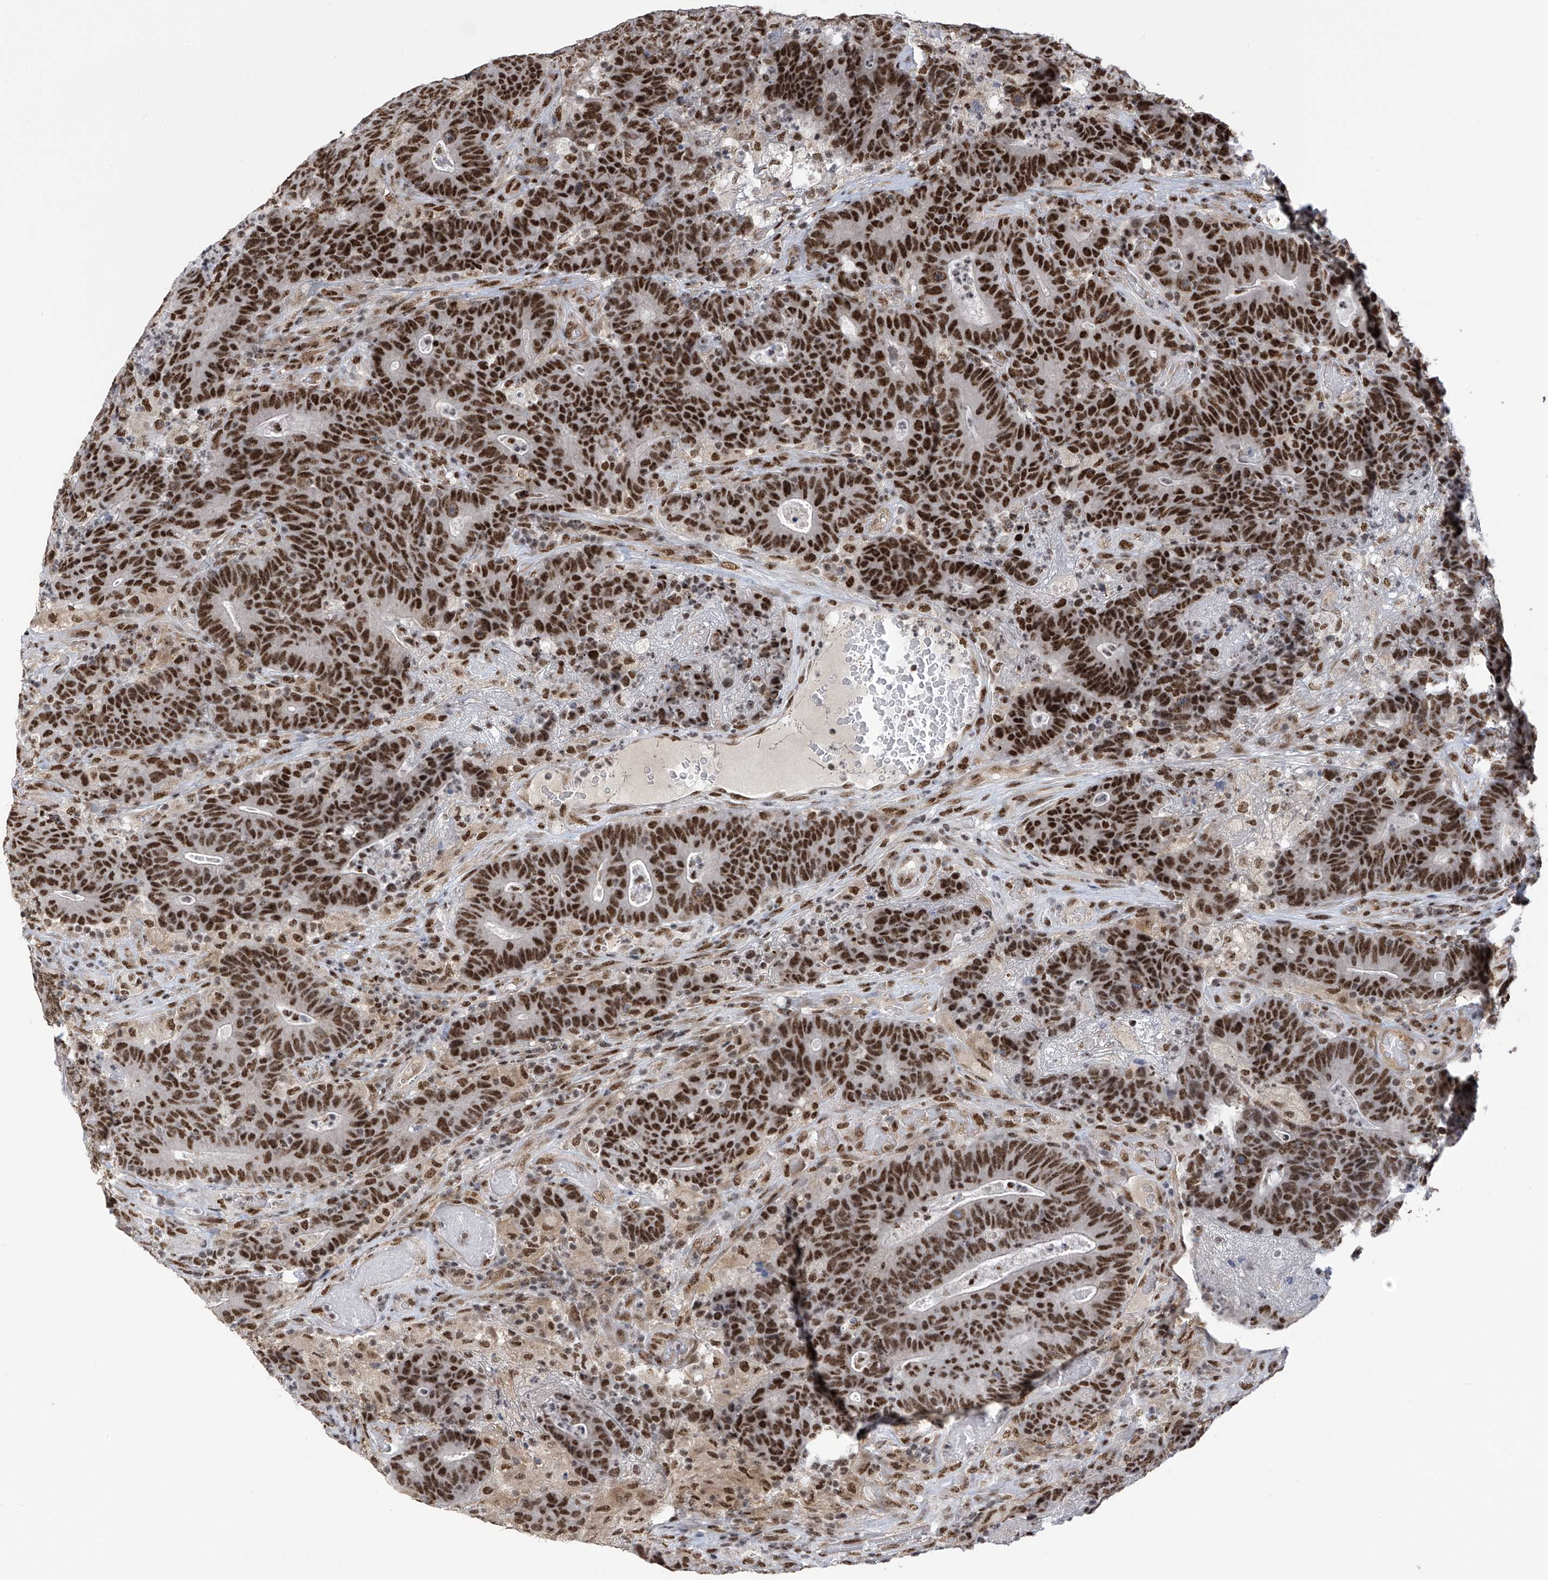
{"staining": {"intensity": "strong", "quantity": ">75%", "location": "nuclear"}, "tissue": "colorectal cancer", "cell_type": "Tumor cells", "image_type": "cancer", "snomed": [{"axis": "morphology", "description": "Normal tissue, NOS"}, {"axis": "morphology", "description": "Adenocarcinoma, NOS"}, {"axis": "topography", "description": "Colon"}], "caption": "DAB (3,3'-diaminobenzidine) immunohistochemical staining of colorectal adenocarcinoma exhibits strong nuclear protein staining in about >75% of tumor cells. (IHC, brightfield microscopy, high magnification).", "gene": "APLF", "patient": {"sex": "female", "age": 75}}